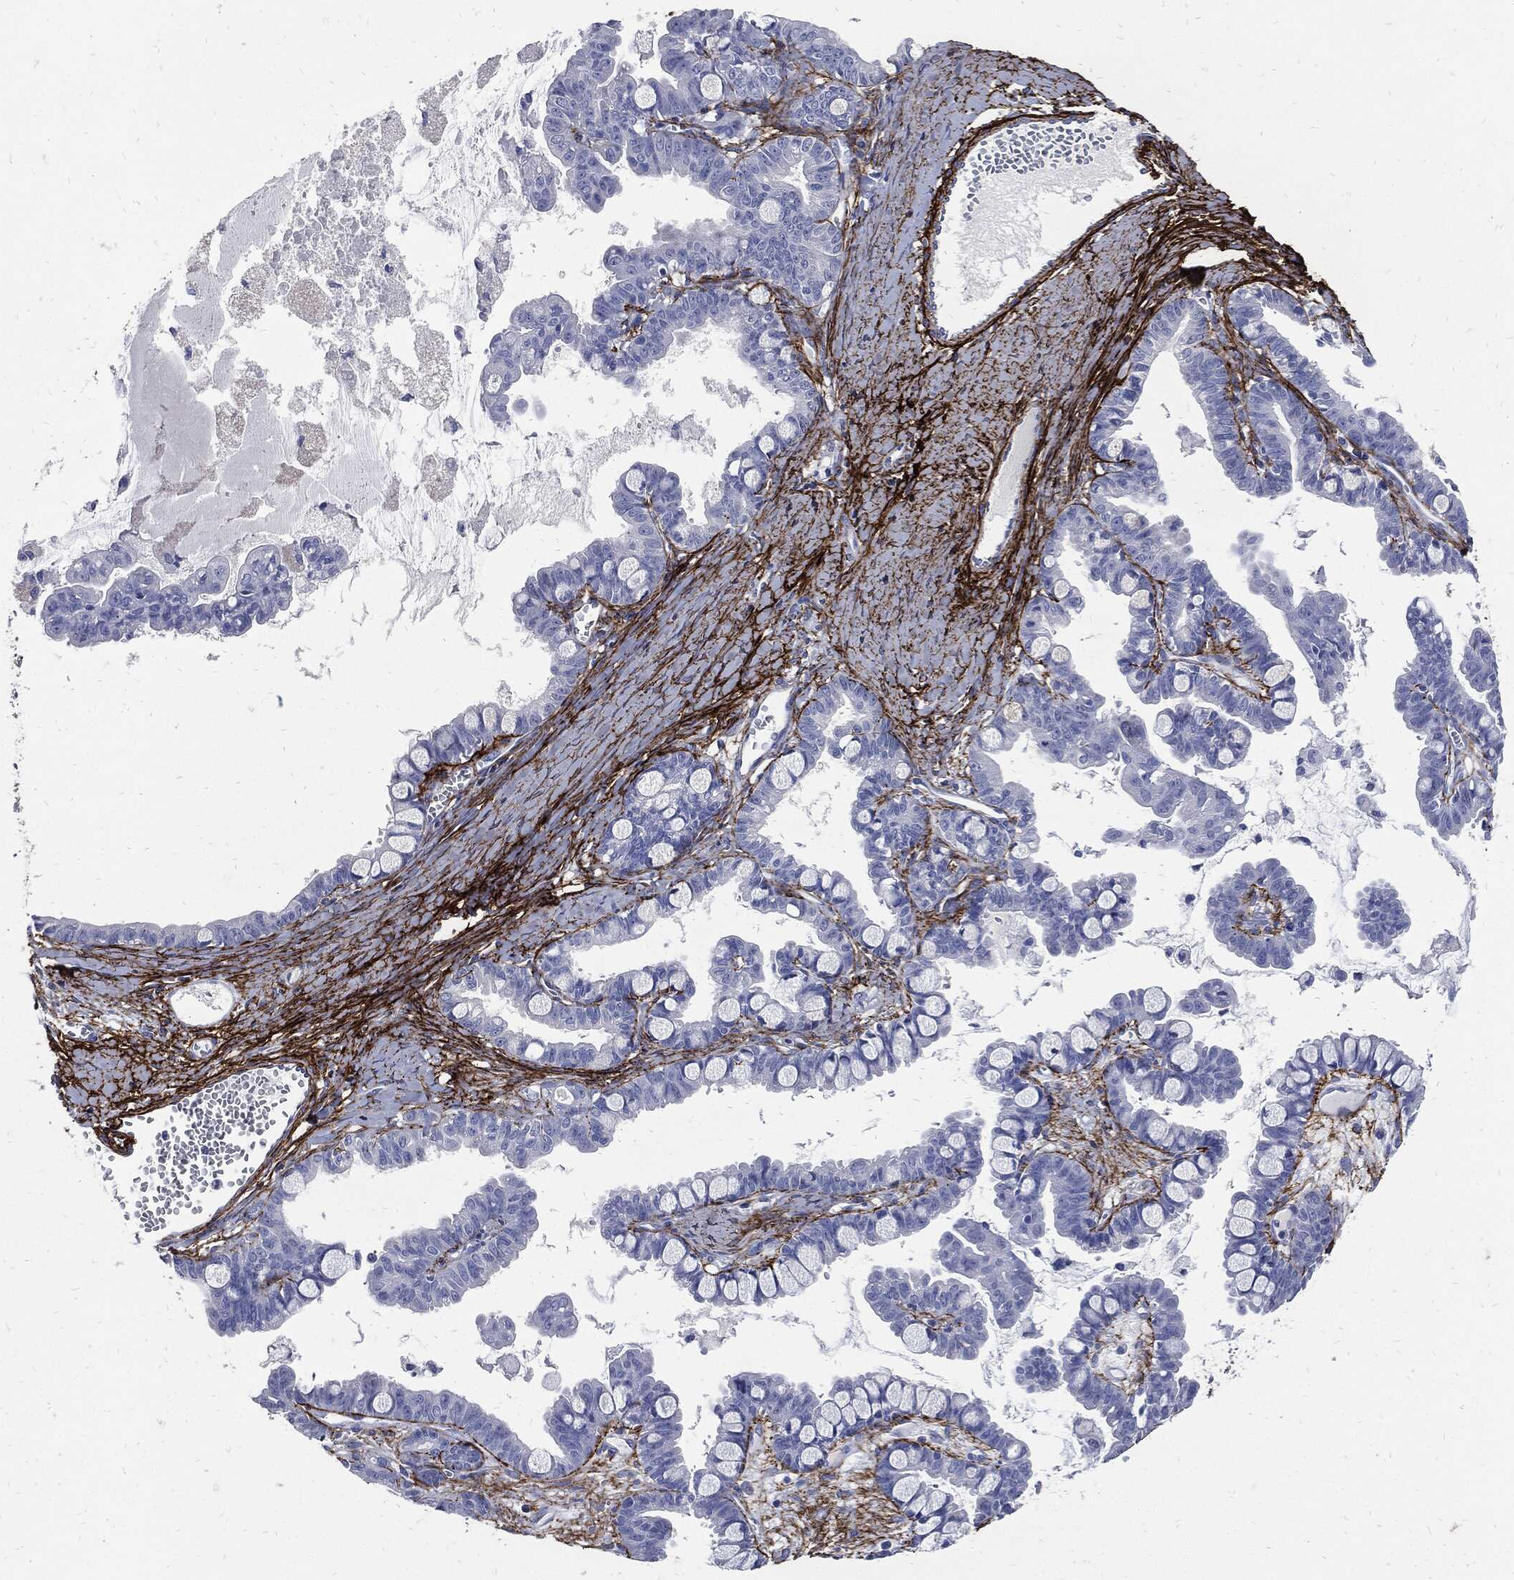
{"staining": {"intensity": "negative", "quantity": "none", "location": "none"}, "tissue": "ovarian cancer", "cell_type": "Tumor cells", "image_type": "cancer", "snomed": [{"axis": "morphology", "description": "Cystadenocarcinoma, mucinous, NOS"}, {"axis": "topography", "description": "Ovary"}], "caption": "High power microscopy photomicrograph of an immunohistochemistry micrograph of ovarian cancer (mucinous cystadenocarcinoma), revealing no significant positivity in tumor cells.", "gene": "FBN1", "patient": {"sex": "female", "age": 63}}